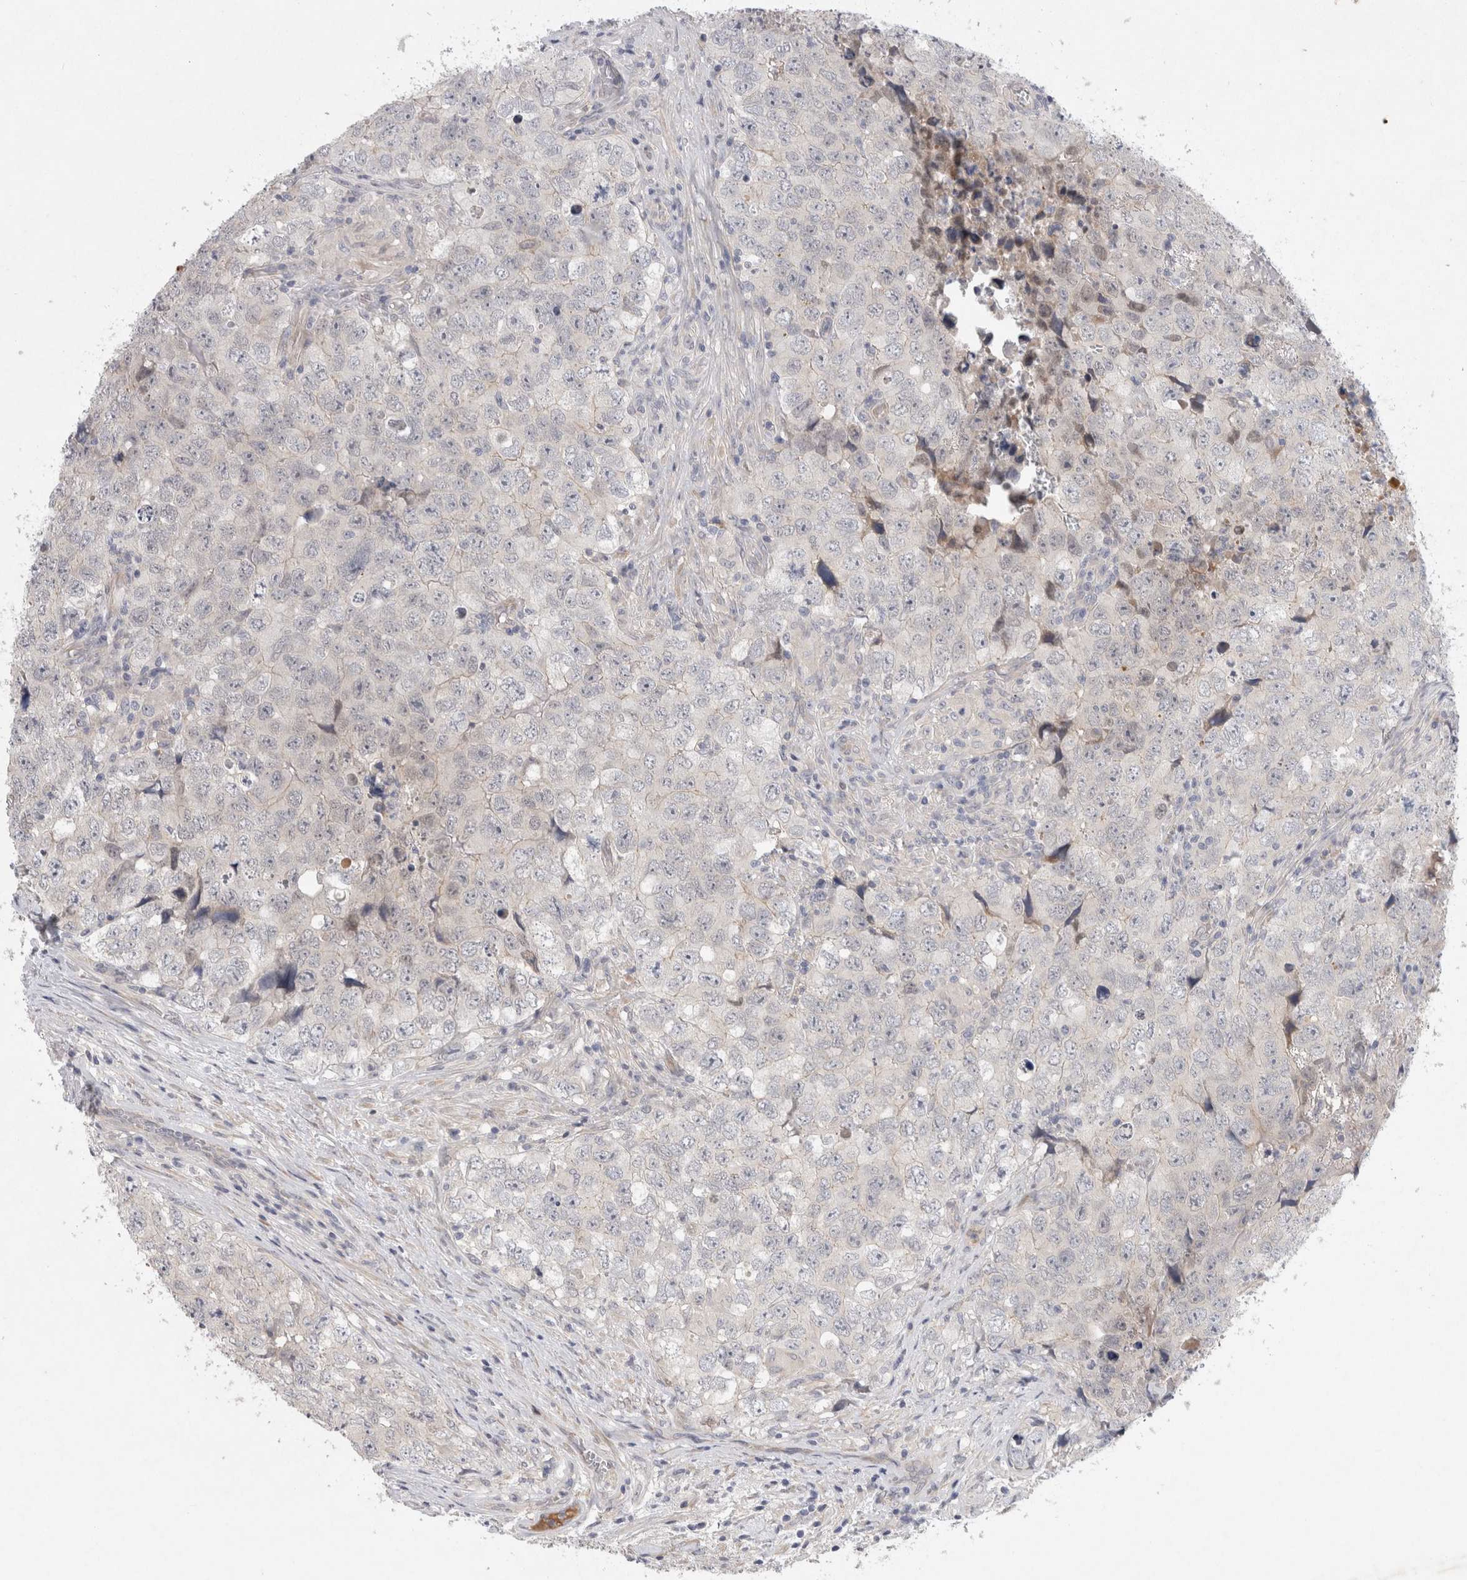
{"staining": {"intensity": "weak", "quantity": "<25%", "location": "cytoplasmic/membranous"}, "tissue": "testis cancer", "cell_type": "Tumor cells", "image_type": "cancer", "snomed": [{"axis": "morphology", "description": "Seminoma, NOS"}, {"axis": "morphology", "description": "Carcinoma, Embryonal, NOS"}, {"axis": "topography", "description": "Testis"}], "caption": "An immunohistochemistry image of testis cancer (seminoma) is shown. There is no staining in tumor cells of testis cancer (seminoma).", "gene": "BZW2", "patient": {"sex": "male", "age": 43}}